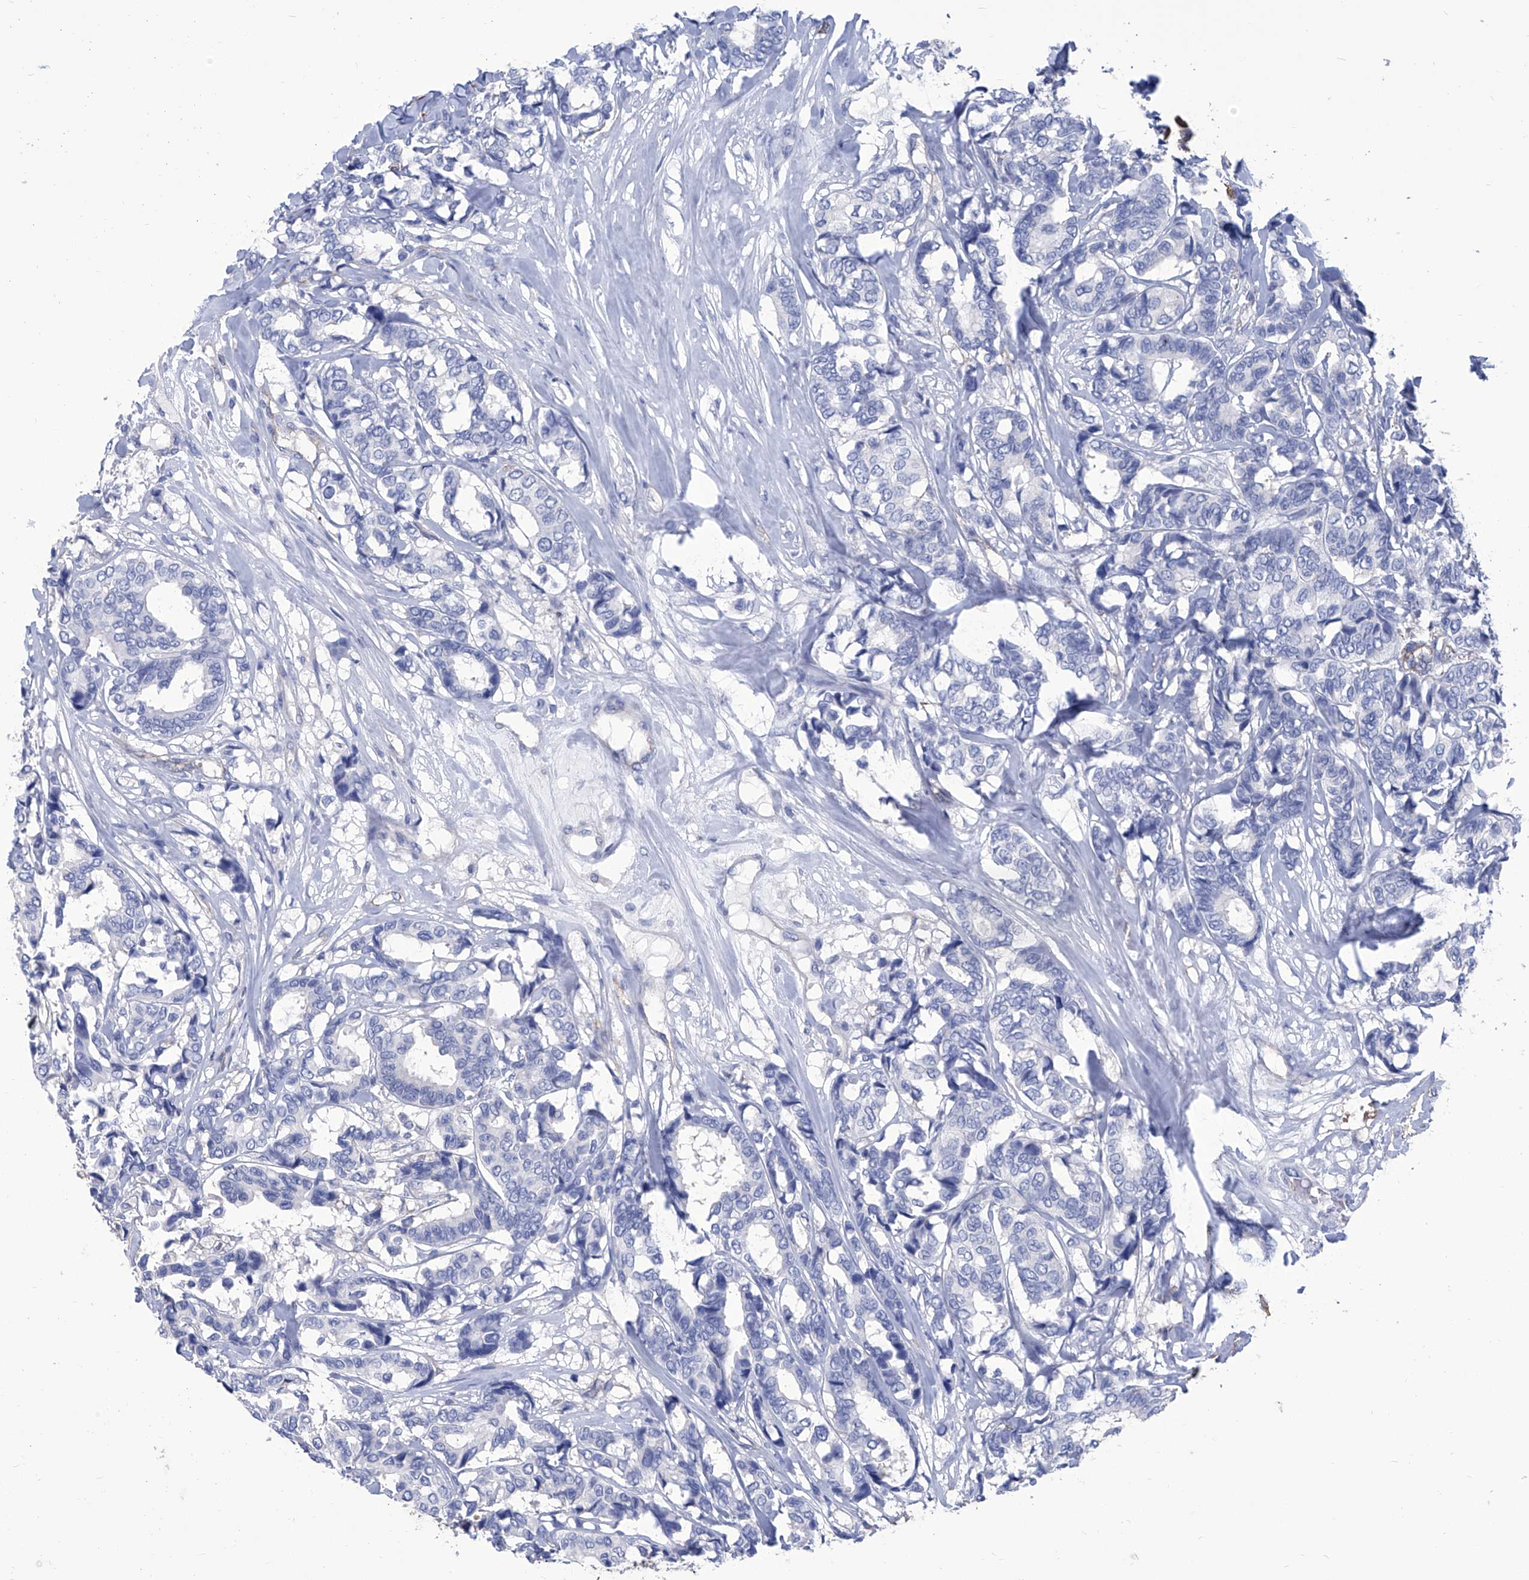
{"staining": {"intensity": "negative", "quantity": "none", "location": "none"}, "tissue": "breast cancer", "cell_type": "Tumor cells", "image_type": "cancer", "snomed": [{"axis": "morphology", "description": "Duct carcinoma"}, {"axis": "topography", "description": "Breast"}], "caption": "Protein analysis of intraductal carcinoma (breast) reveals no significant positivity in tumor cells.", "gene": "SMS", "patient": {"sex": "female", "age": 87}}